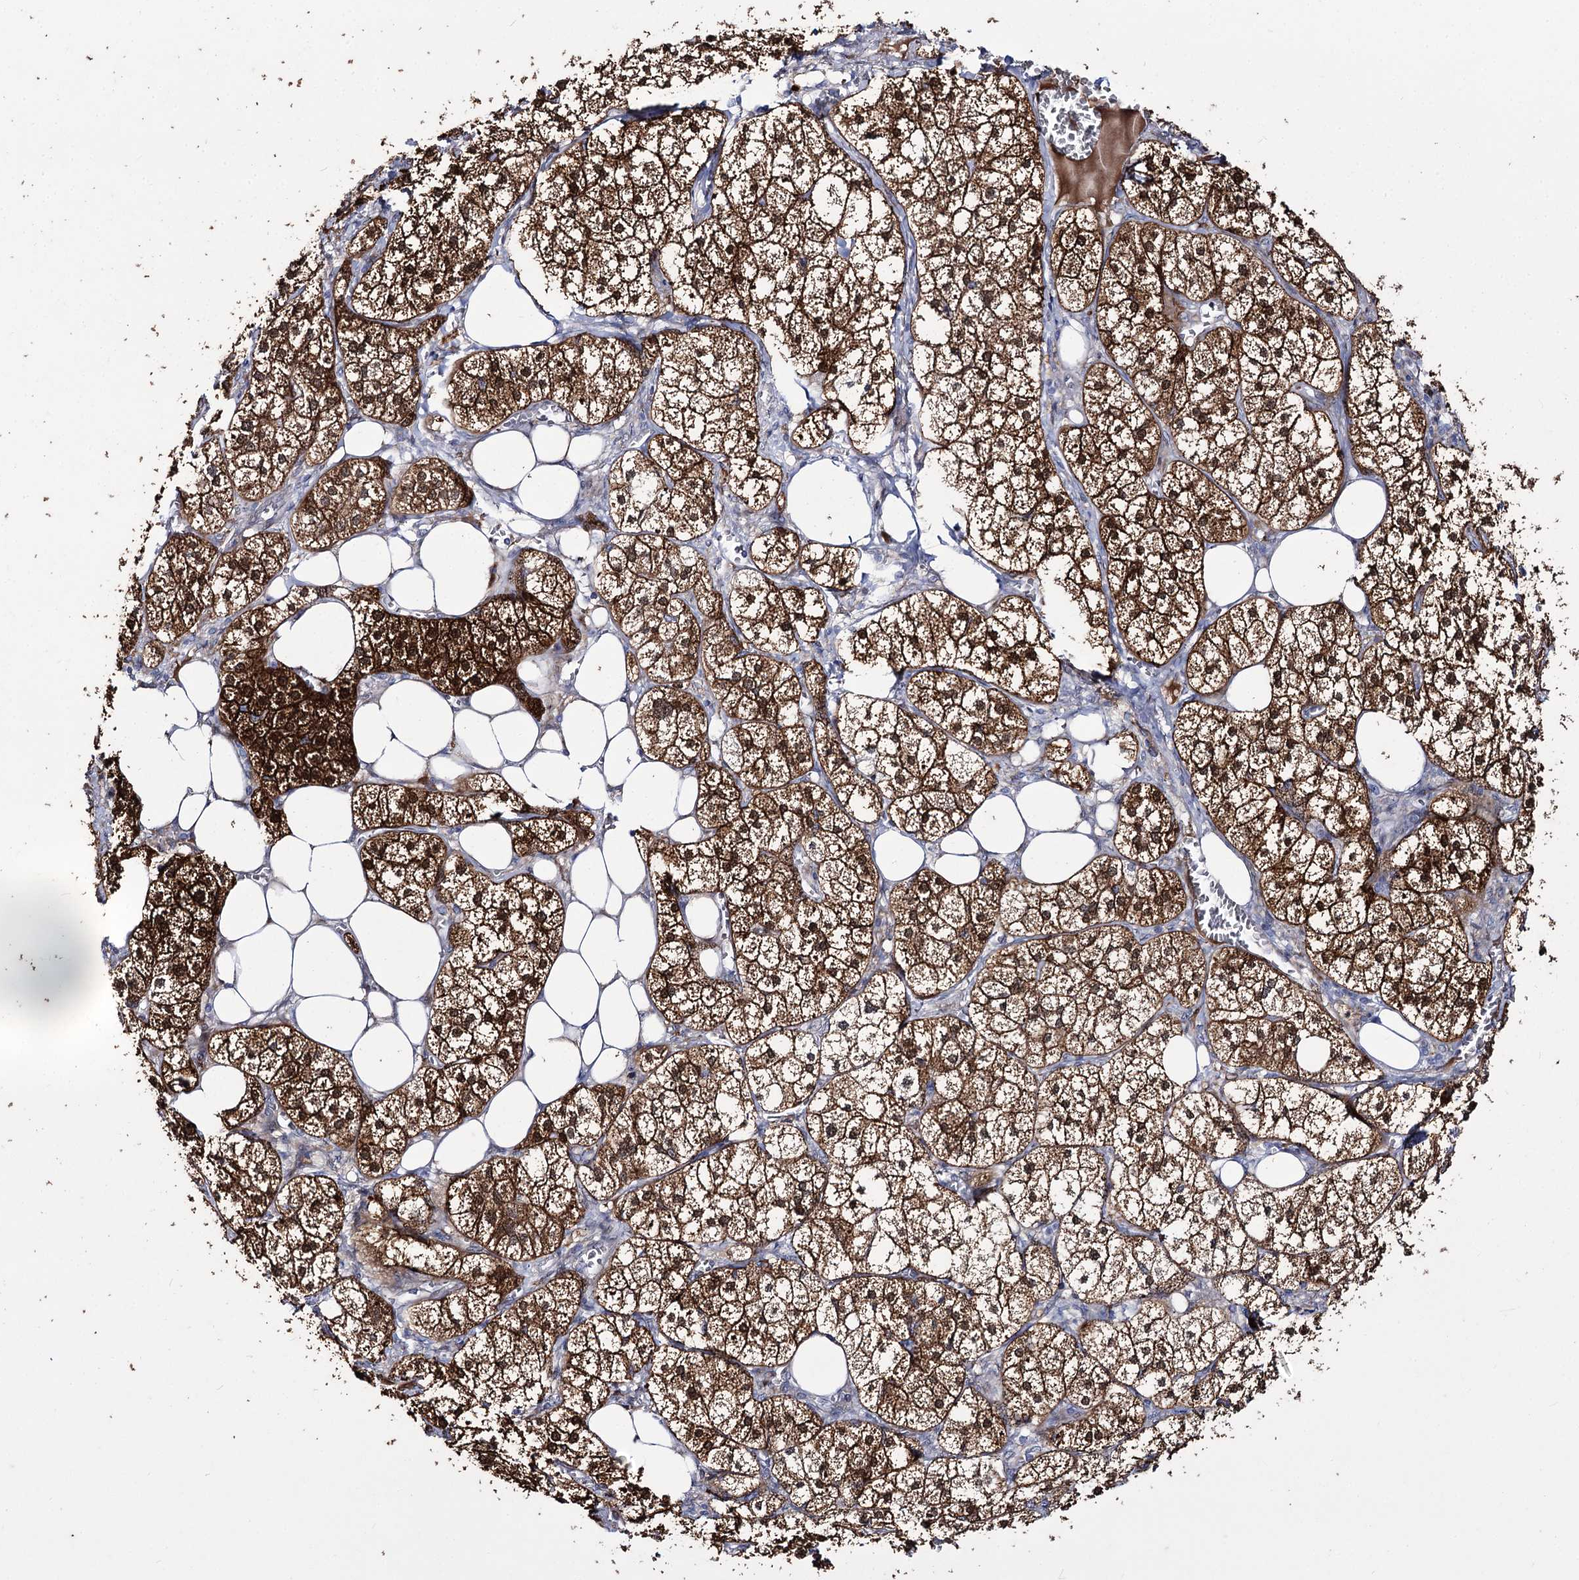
{"staining": {"intensity": "strong", "quantity": ">75%", "location": "cytoplasmic/membranous"}, "tissue": "adrenal gland", "cell_type": "Glandular cells", "image_type": "normal", "snomed": [{"axis": "morphology", "description": "Normal tissue, NOS"}, {"axis": "topography", "description": "Adrenal gland"}], "caption": "Strong cytoplasmic/membranous protein positivity is appreciated in about >75% of glandular cells in adrenal gland.", "gene": "C11orf80", "patient": {"sex": "female", "age": 61}}